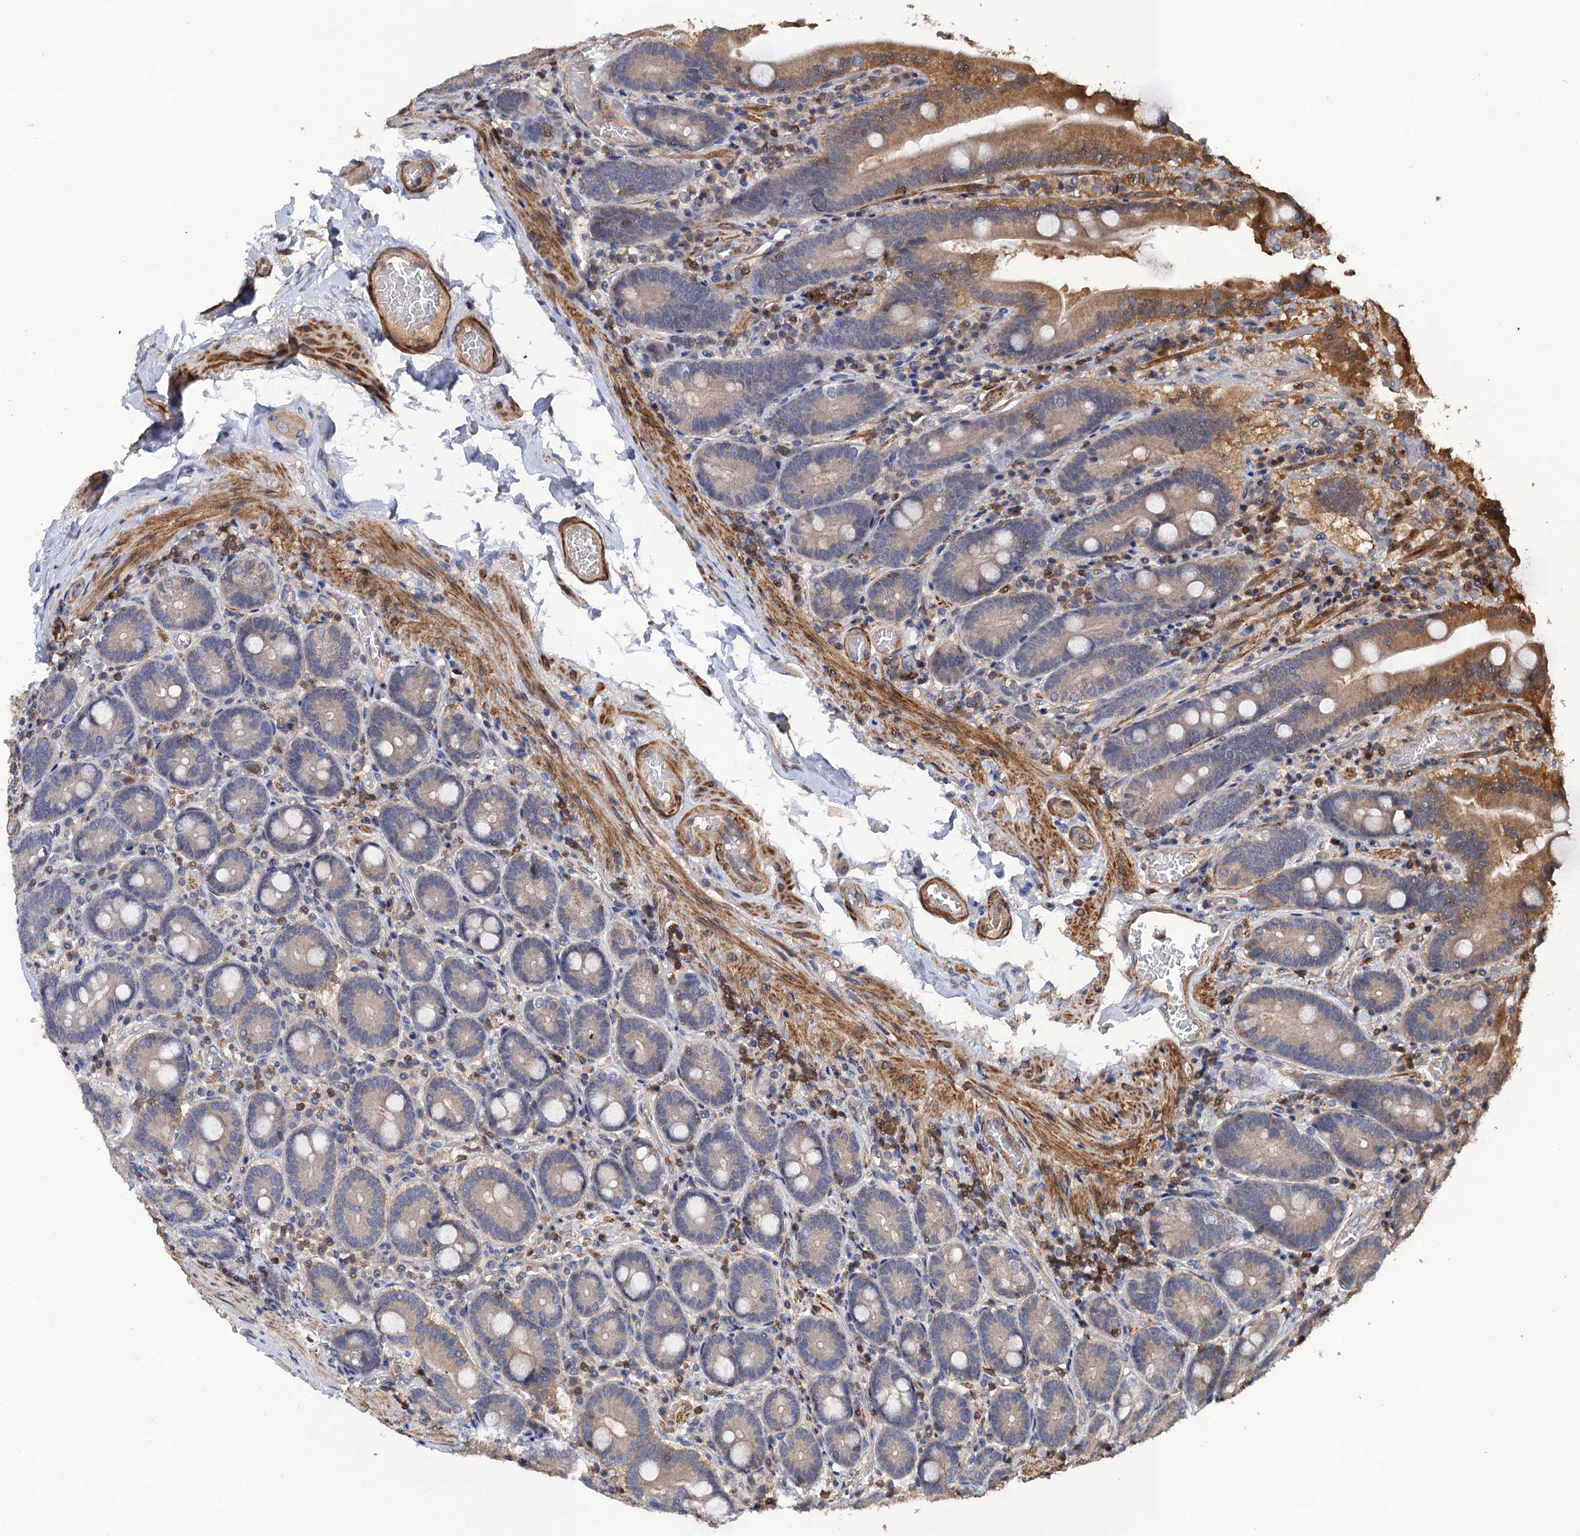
{"staining": {"intensity": "moderate", "quantity": "25%-75%", "location": "cytoplasmic/membranous"}, "tissue": "duodenum", "cell_type": "Glandular cells", "image_type": "normal", "snomed": [{"axis": "morphology", "description": "Normal tissue, NOS"}, {"axis": "topography", "description": "Duodenum"}], "caption": "DAB (3,3'-diaminobenzidine) immunohistochemical staining of normal human duodenum reveals moderate cytoplasmic/membranous protein expression in about 25%-75% of glandular cells. (DAB = brown stain, brightfield microscopy at high magnification).", "gene": "DGKA", "patient": {"sex": "female", "age": 62}}